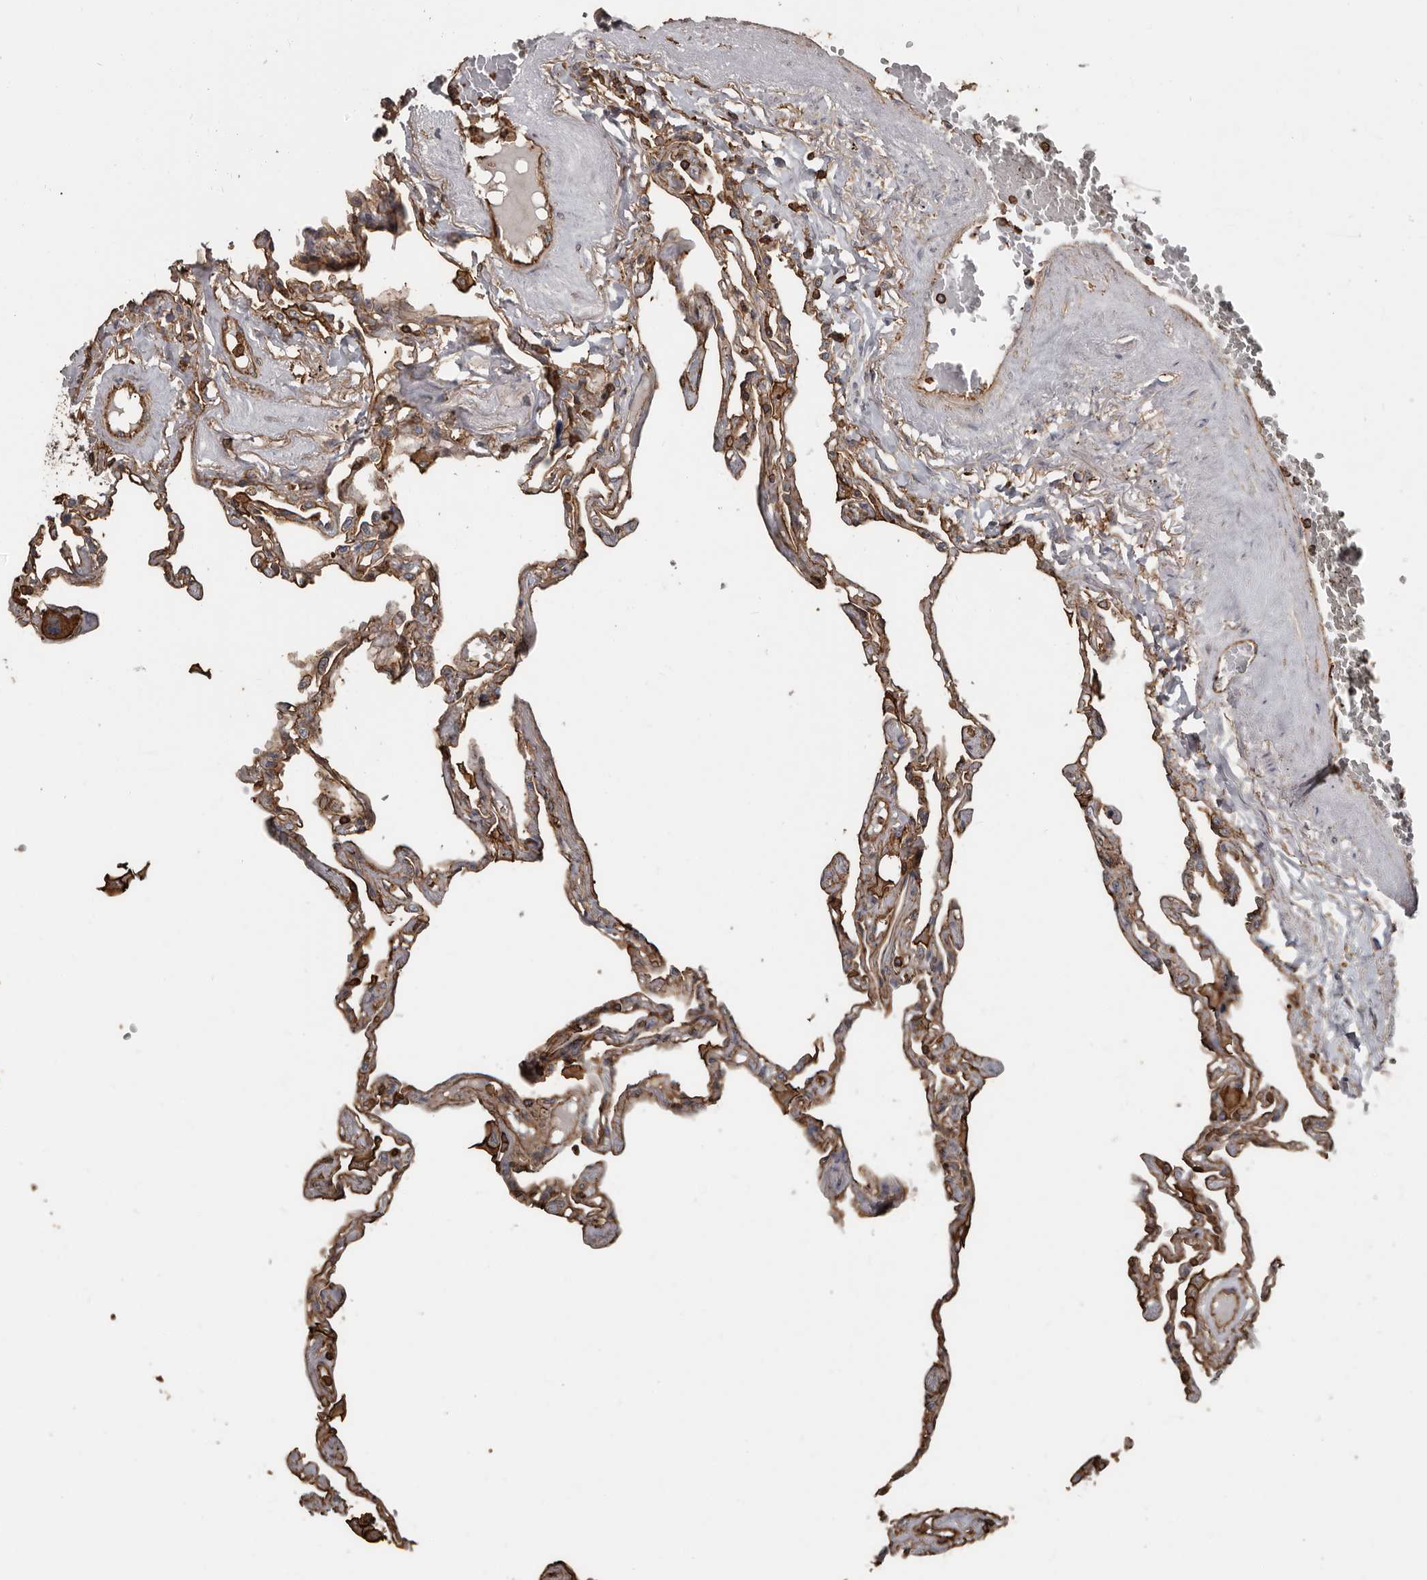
{"staining": {"intensity": "strong", "quantity": "25%-75%", "location": "cytoplasmic/membranous"}, "tissue": "lung", "cell_type": "Alveolar cells", "image_type": "normal", "snomed": [{"axis": "morphology", "description": "Normal tissue, NOS"}, {"axis": "topography", "description": "Lung"}], "caption": "About 25%-75% of alveolar cells in normal human lung exhibit strong cytoplasmic/membranous protein expression as visualized by brown immunohistochemical staining.", "gene": "DENND6B", "patient": {"sex": "female", "age": 67}}